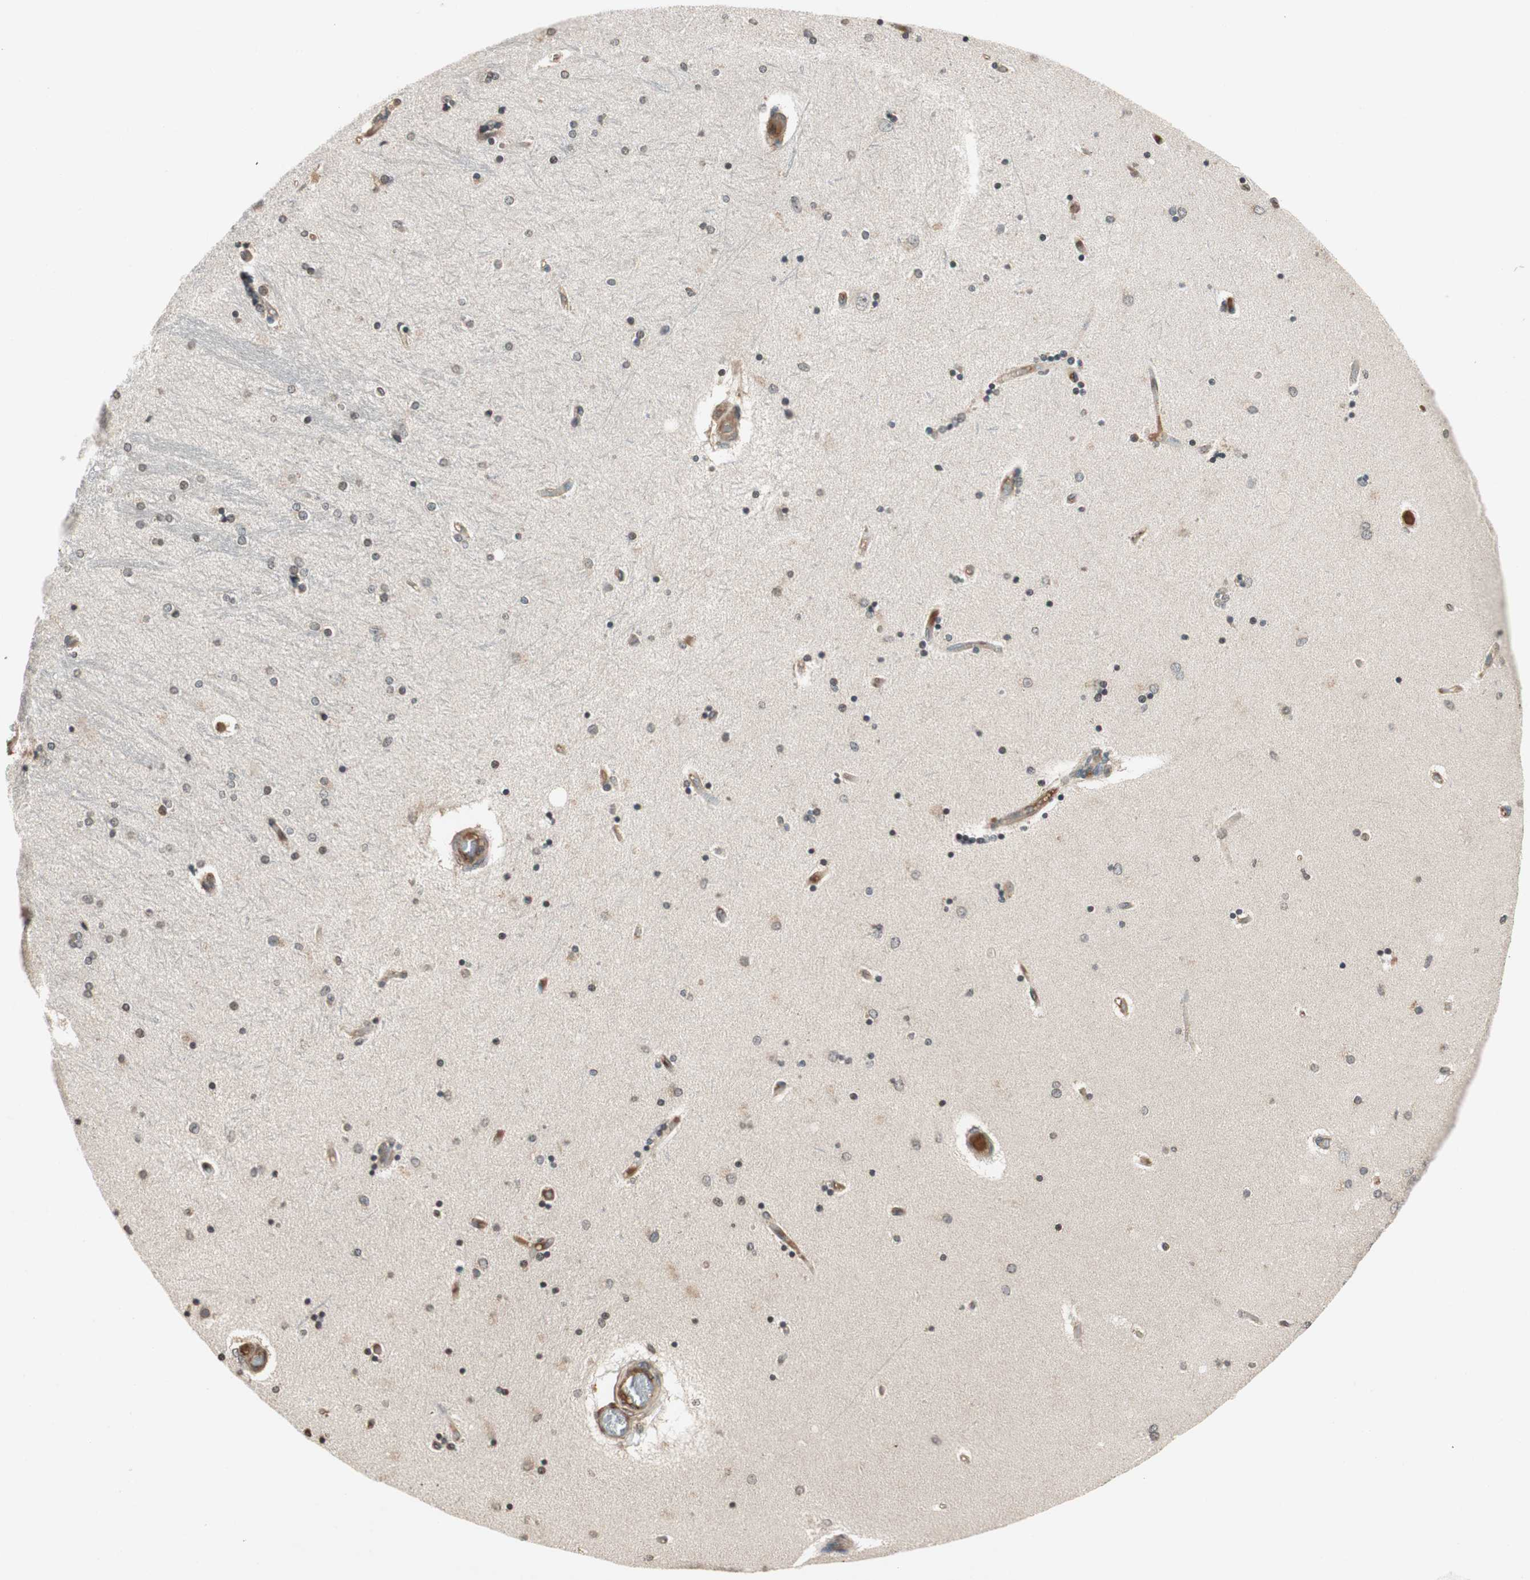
{"staining": {"intensity": "moderate", "quantity": "25%-75%", "location": "nuclear"}, "tissue": "hippocampus", "cell_type": "Glial cells", "image_type": "normal", "snomed": [{"axis": "morphology", "description": "Normal tissue, NOS"}, {"axis": "topography", "description": "Hippocampus"}], "caption": "Immunohistochemistry of benign hippocampus exhibits medium levels of moderate nuclear staining in about 25%-75% of glial cells. (IHC, brightfield microscopy, high magnification).", "gene": "GCLM", "patient": {"sex": "female", "age": 54}}